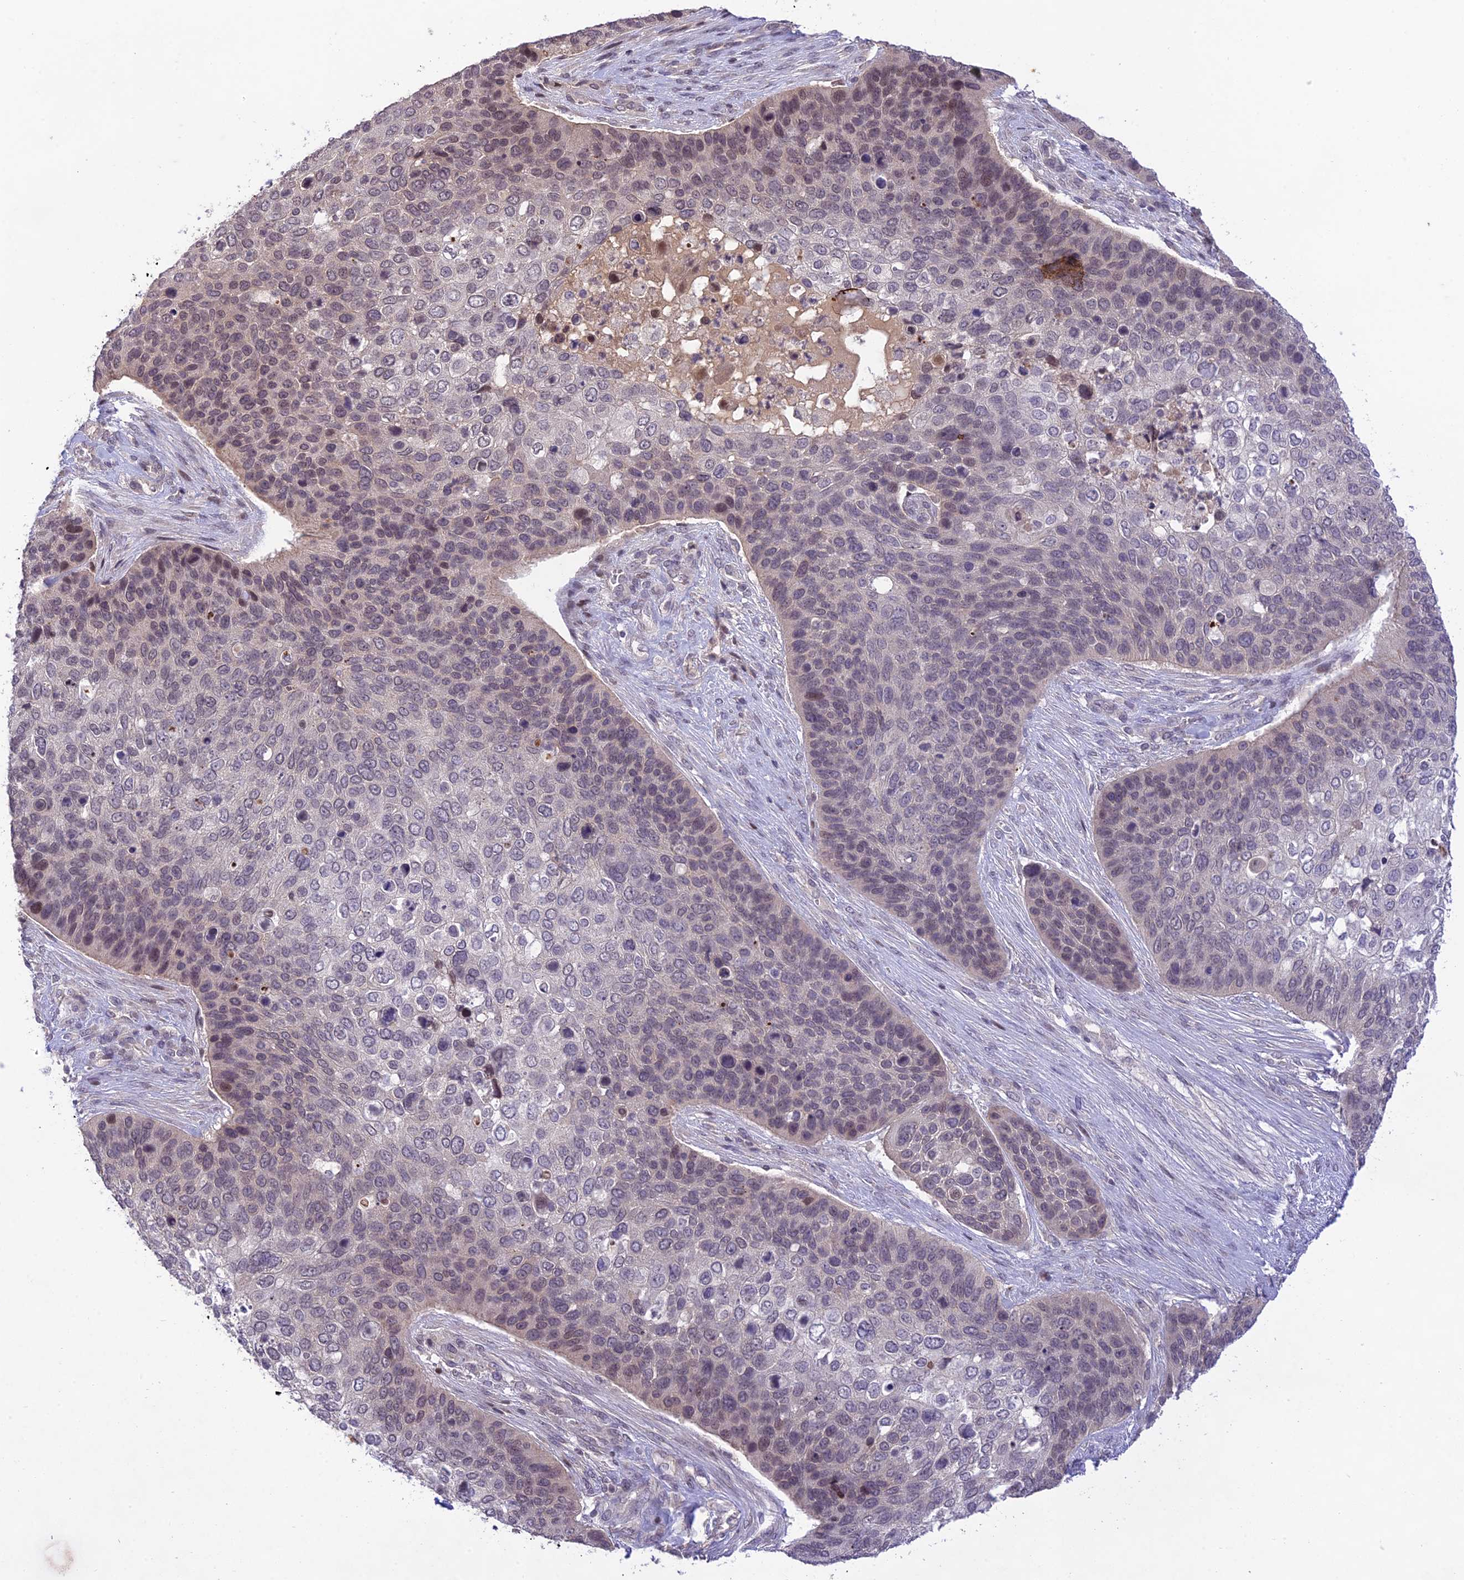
{"staining": {"intensity": "weak", "quantity": "<25%", "location": "nuclear"}, "tissue": "skin cancer", "cell_type": "Tumor cells", "image_type": "cancer", "snomed": [{"axis": "morphology", "description": "Basal cell carcinoma"}, {"axis": "topography", "description": "Skin"}], "caption": "Photomicrograph shows no protein positivity in tumor cells of skin basal cell carcinoma tissue. (DAB IHC visualized using brightfield microscopy, high magnification).", "gene": "TEKT1", "patient": {"sex": "female", "age": 74}}